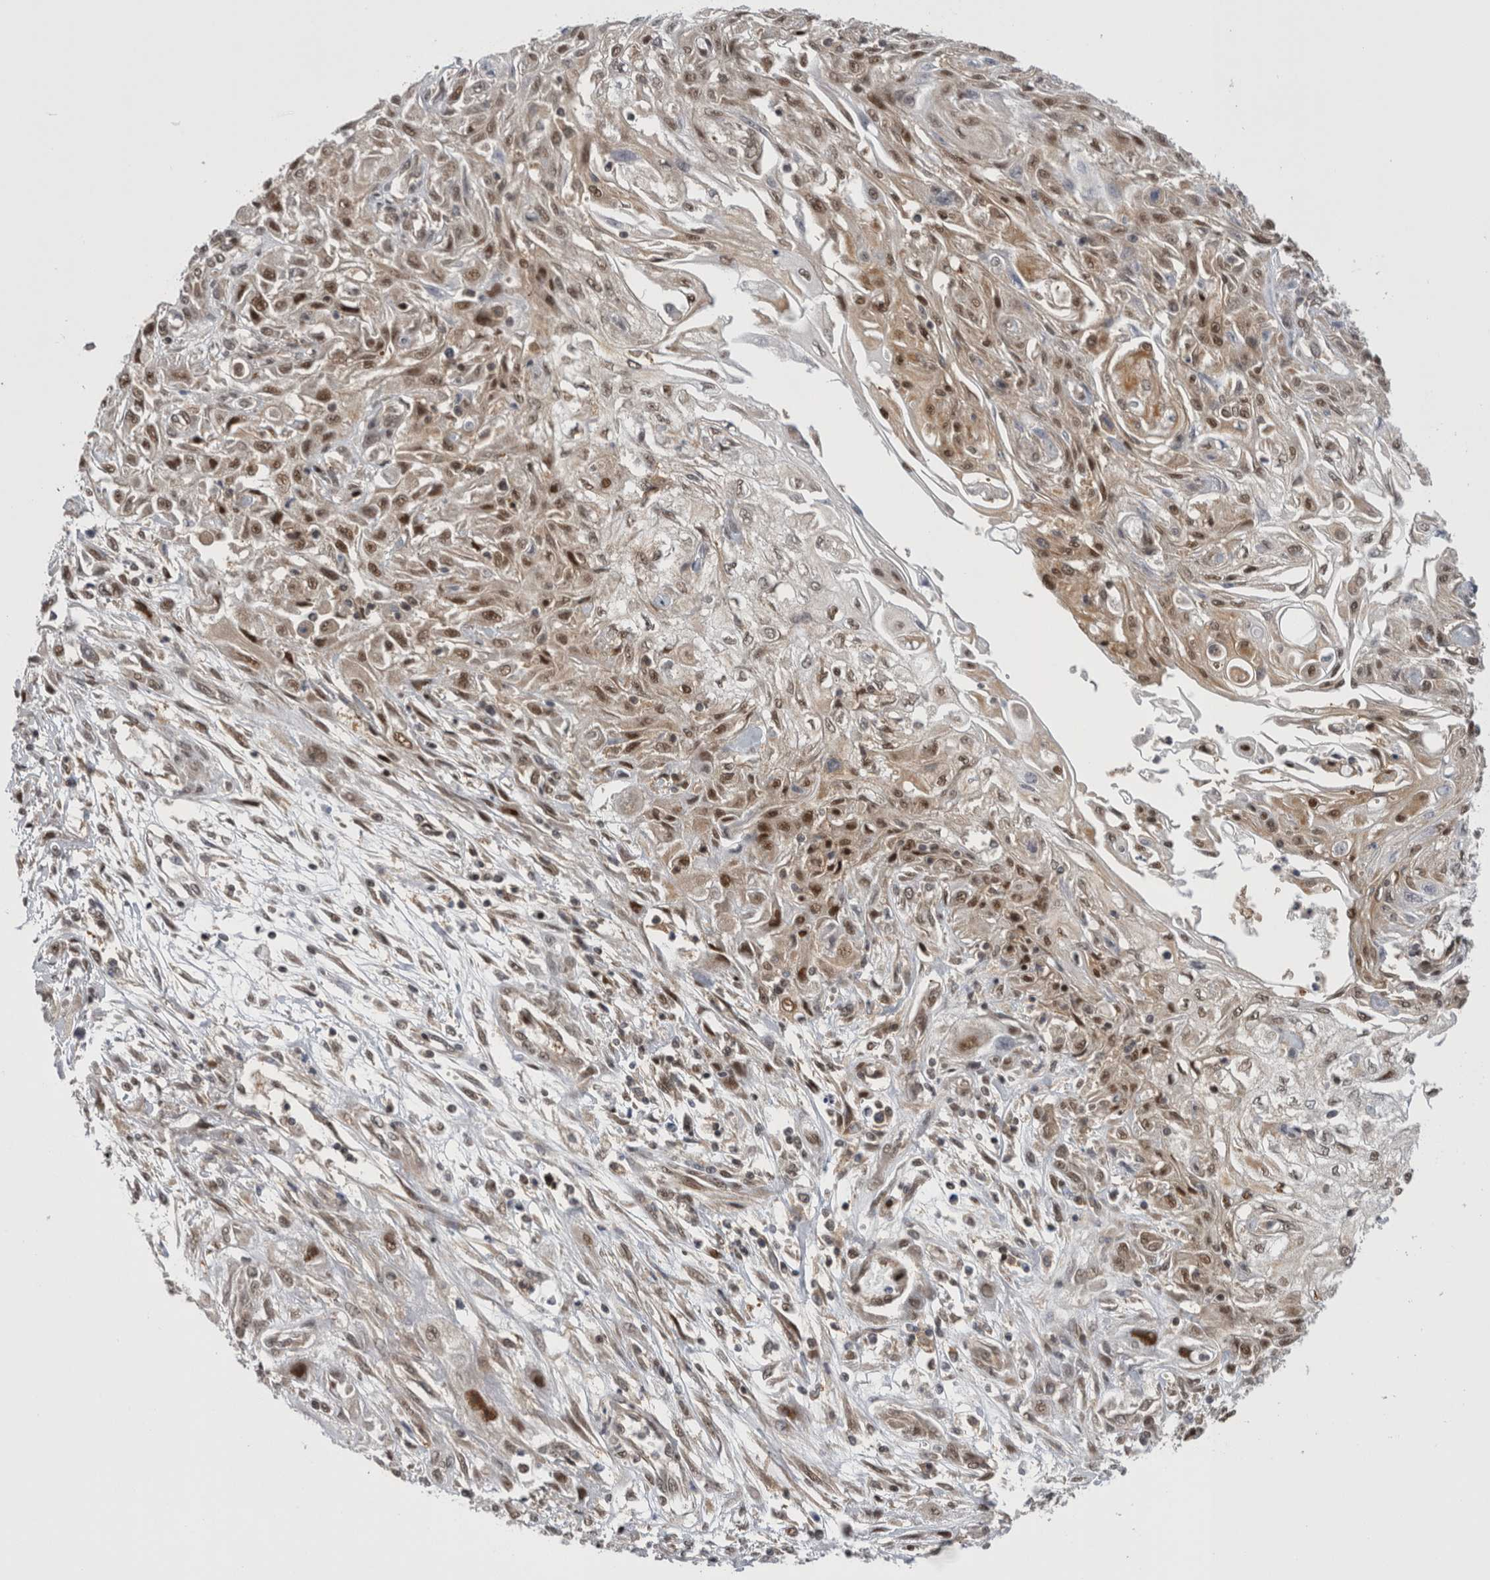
{"staining": {"intensity": "moderate", "quantity": ">75%", "location": "nuclear"}, "tissue": "skin cancer", "cell_type": "Tumor cells", "image_type": "cancer", "snomed": [{"axis": "morphology", "description": "Squamous cell carcinoma, NOS"}, {"axis": "morphology", "description": "Squamous cell carcinoma, metastatic, NOS"}, {"axis": "topography", "description": "Skin"}, {"axis": "topography", "description": "Lymph node"}], "caption": "A photomicrograph of skin cancer (metastatic squamous cell carcinoma) stained for a protein reveals moderate nuclear brown staining in tumor cells.", "gene": "PSMB2", "patient": {"sex": "male", "age": 75}}